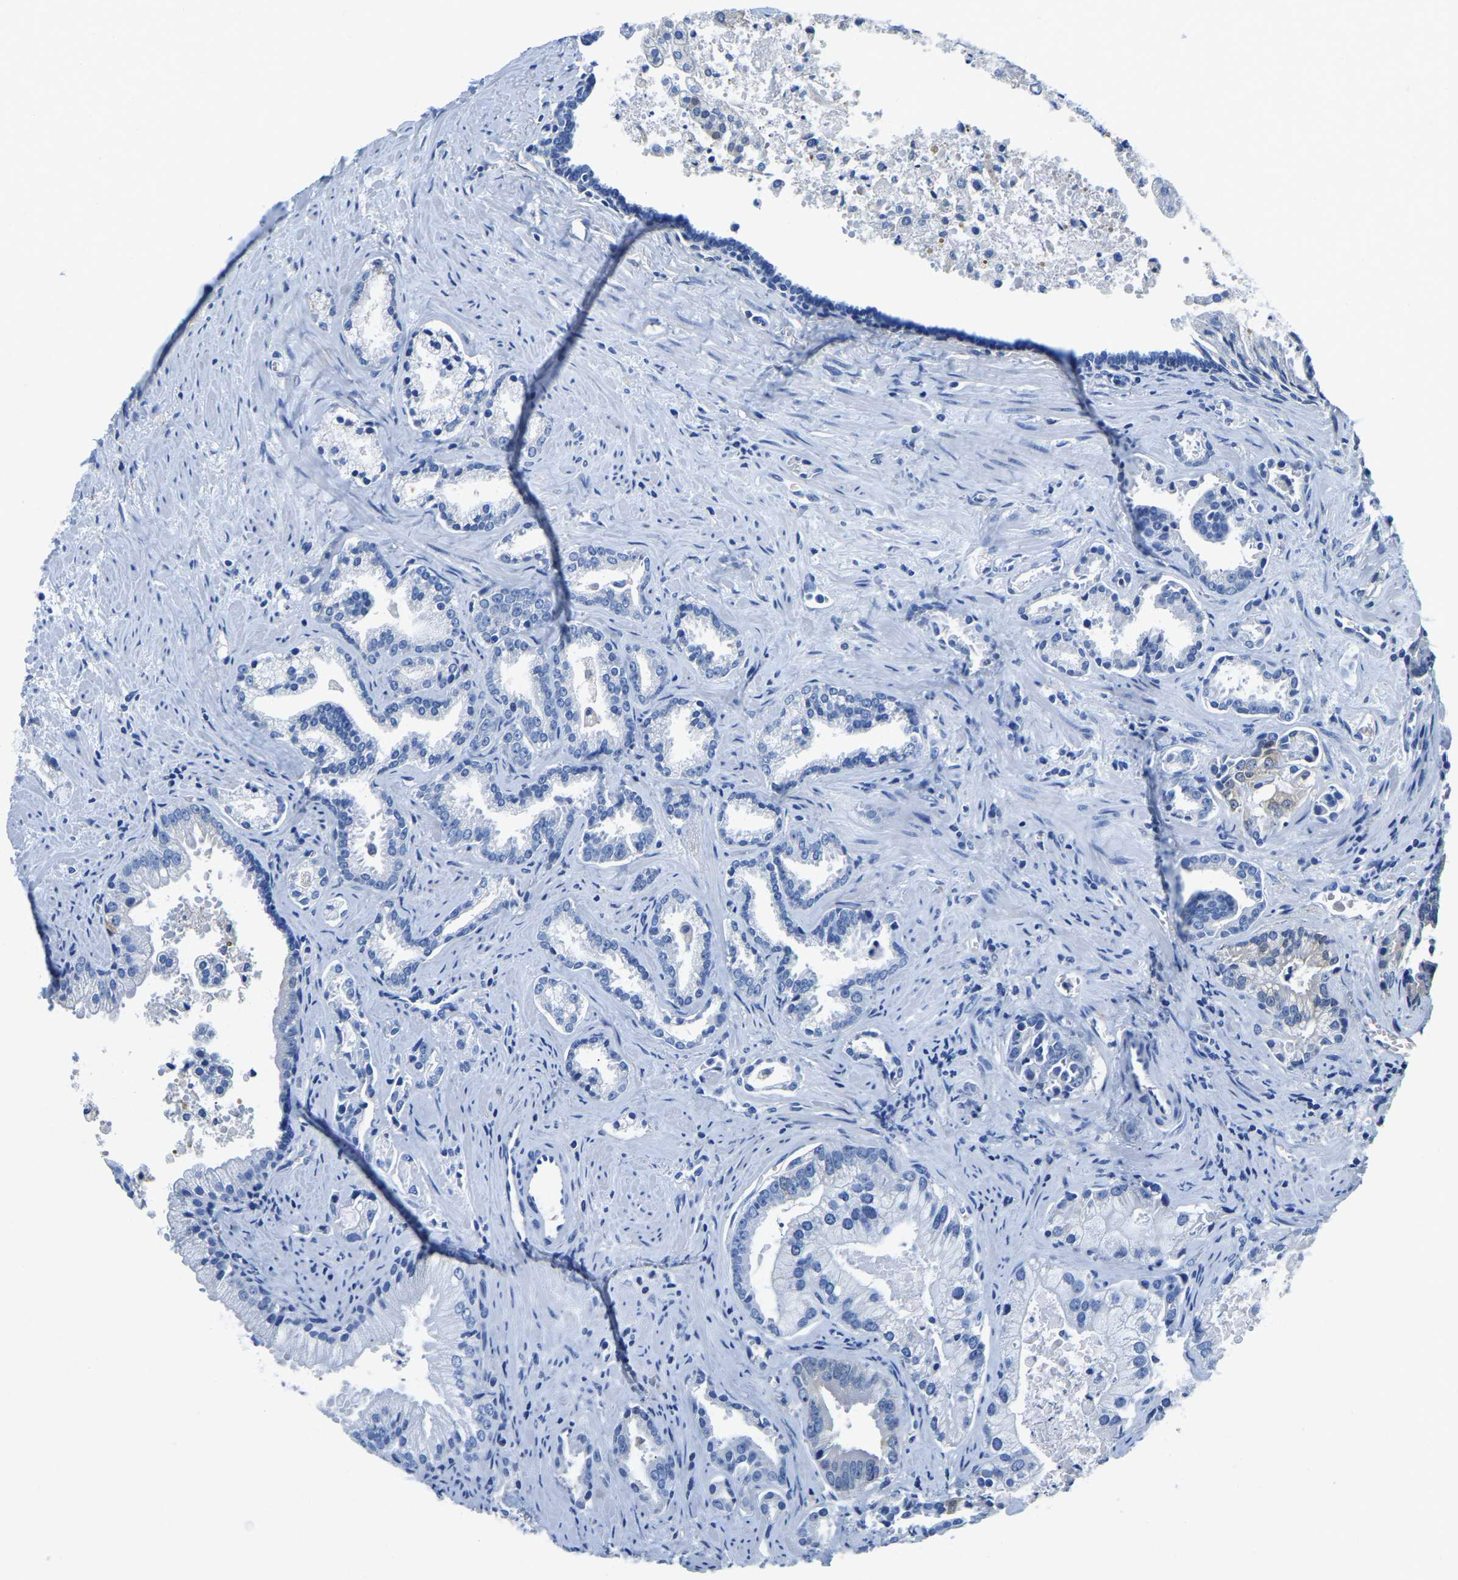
{"staining": {"intensity": "negative", "quantity": "none", "location": "none"}, "tissue": "prostate cancer", "cell_type": "Tumor cells", "image_type": "cancer", "snomed": [{"axis": "morphology", "description": "Adenocarcinoma, High grade"}, {"axis": "topography", "description": "Prostate"}], "caption": "Immunohistochemistry (IHC) histopathology image of neoplastic tissue: high-grade adenocarcinoma (prostate) stained with DAB (3,3'-diaminobenzidine) demonstrates no significant protein expression in tumor cells.", "gene": "ZDHHC13", "patient": {"sex": "male", "age": 67}}